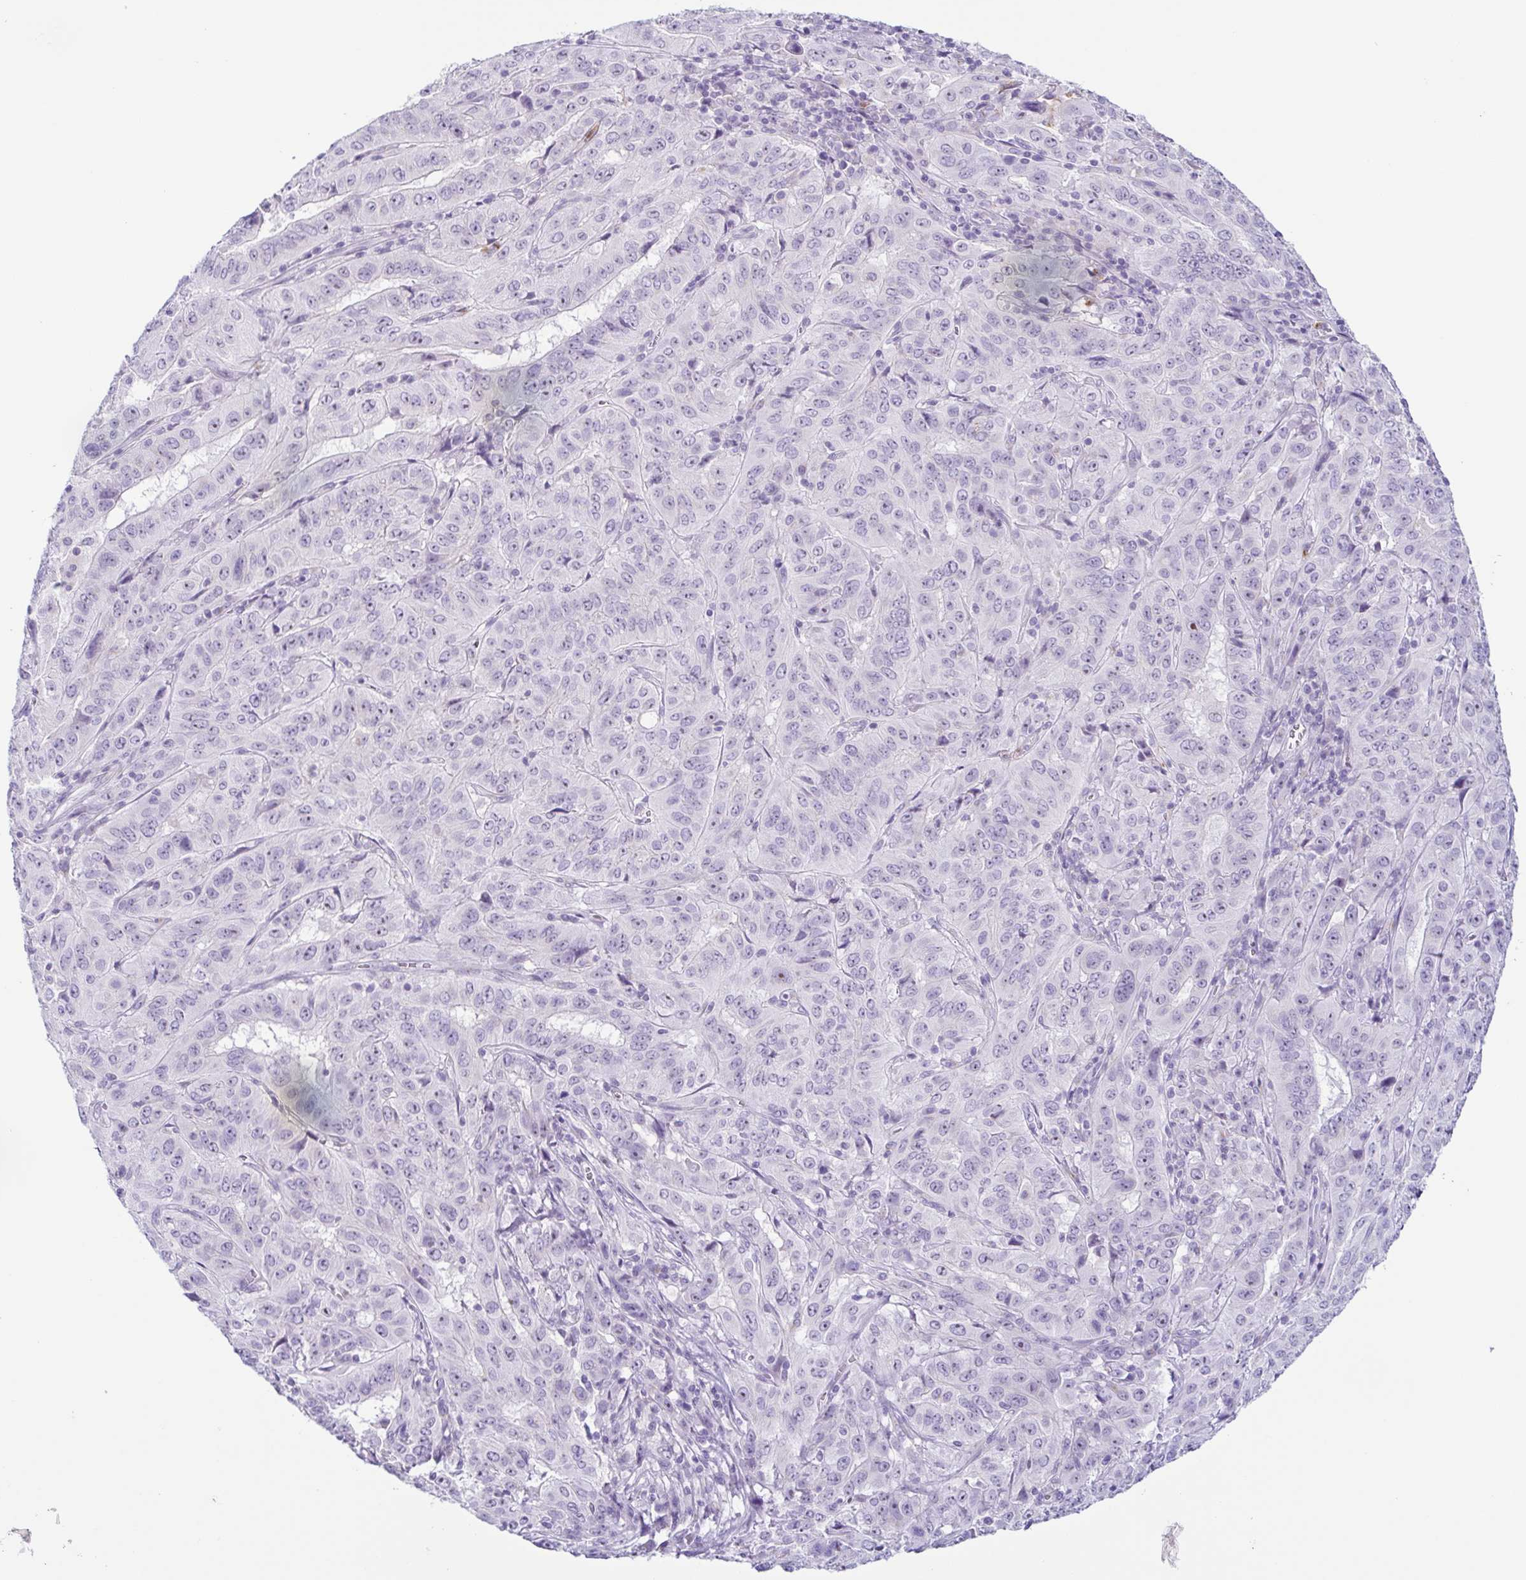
{"staining": {"intensity": "negative", "quantity": "none", "location": "none"}, "tissue": "pancreatic cancer", "cell_type": "Tumor cells", "image_type": "cancer", "snomed": [{"axis": "morphology", "description": "Adenocarcinoma, NOS"}, {"axis": "topography", "description": "Pancreas"}], "caption": "Immunohistochemistry (IHC) of human pancreatic cancer (adenocarcinoma) shows no staining in tumor cells.", "gene": "AZU1", "patient": {"sex": "male", "age": 63}}